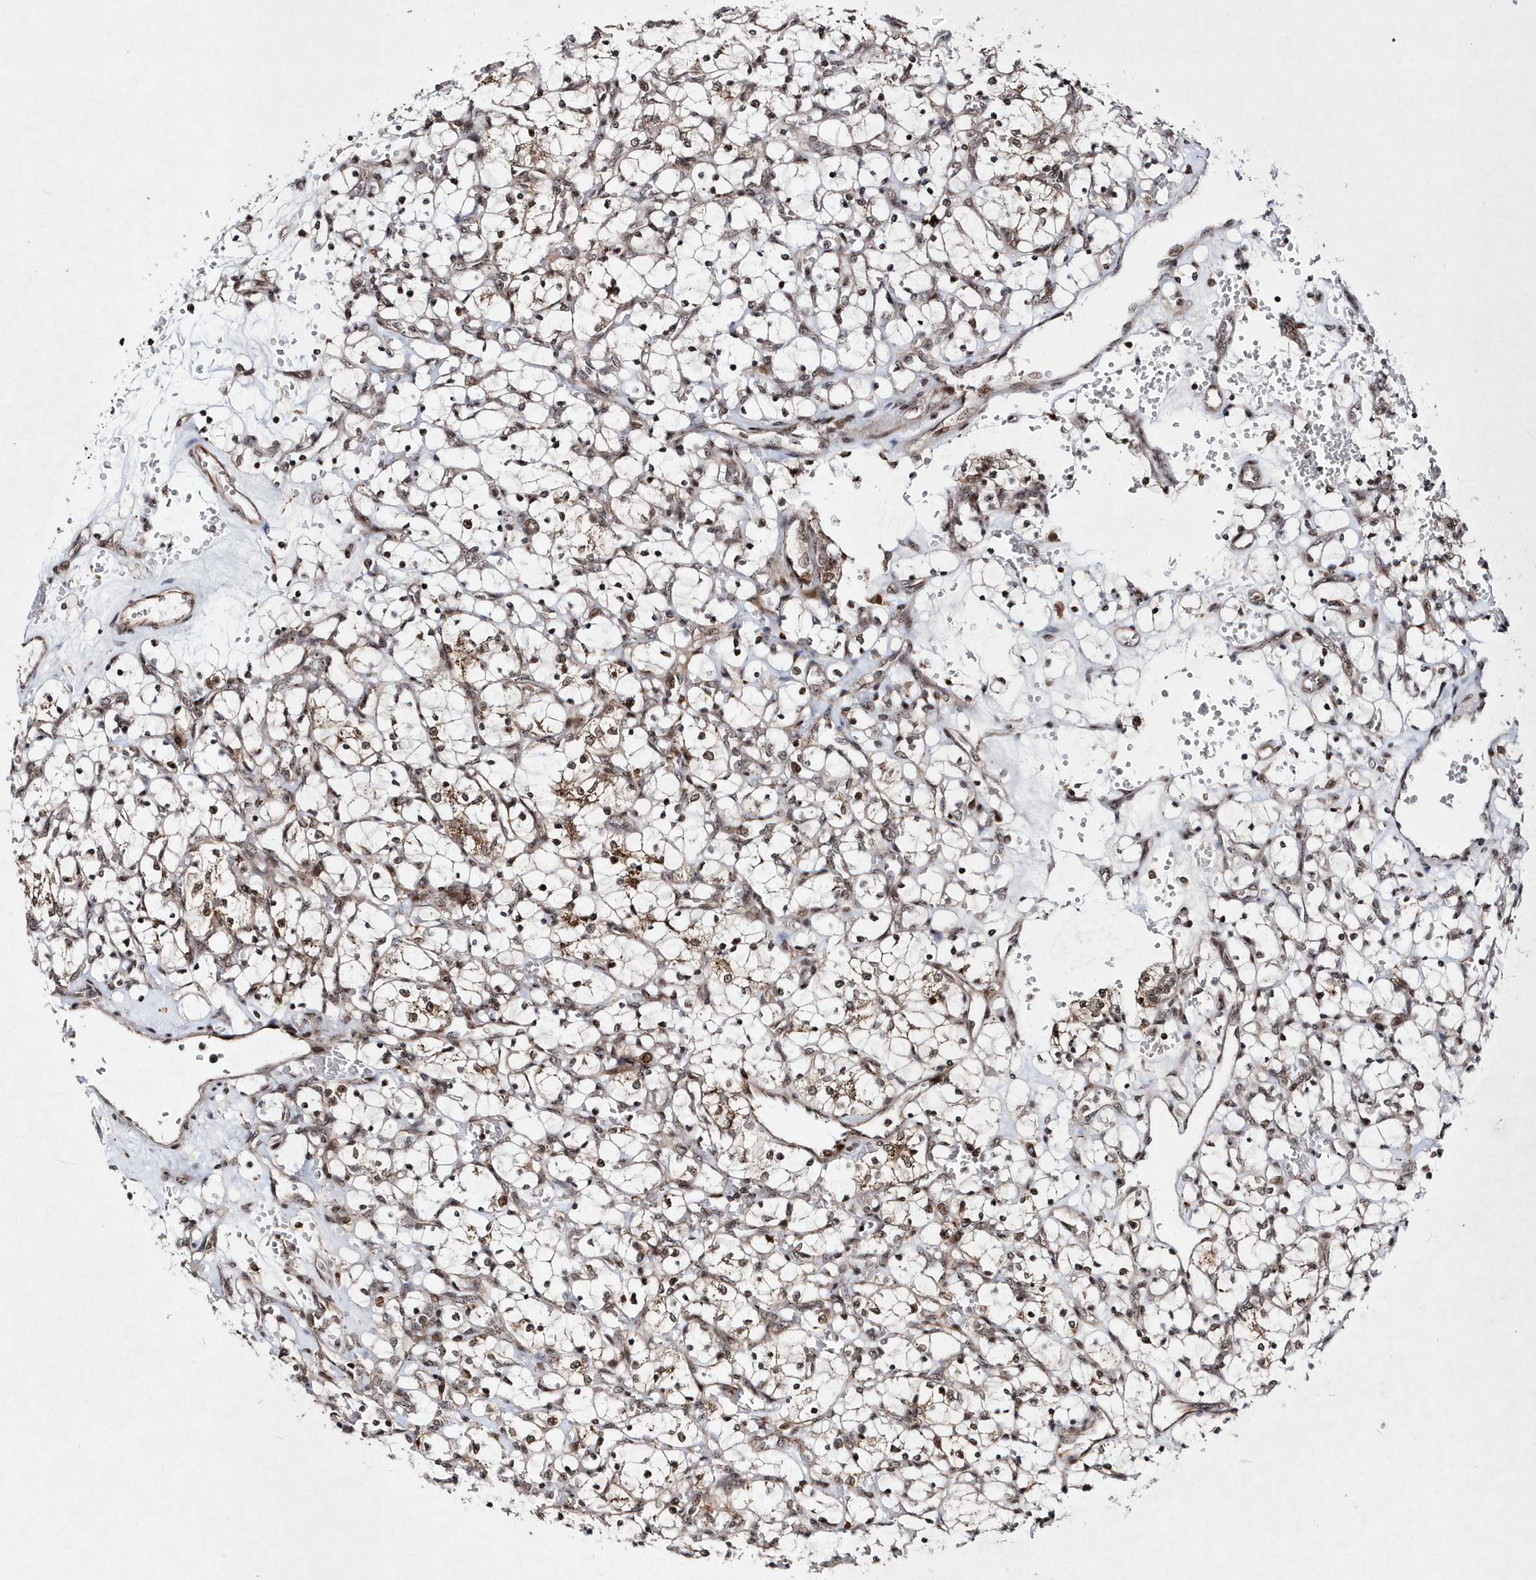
{"staining": {"intensity": "weak", "quantity": "25%-75%", "location": "cytoplasmic/membranous,nuclear"}, "tissue": "renal cancer", "cell_type": "Tumor cells", "image_type": "cancer", "snomed": [{"axis": "morphology", "description": "Adenocarcinoma, NOS"}, {"axis": "topography", "description": "Kidney"}], "caption": "Immunohistochemical staining of renal cancer (adenocarcinoma) displays weak cytoplasmic/membranous and nuclear protein staining in about 25%-75% of tumor cells.", "gene": "SOWAHB", "patient": {"sex": "female", "age": 69}}